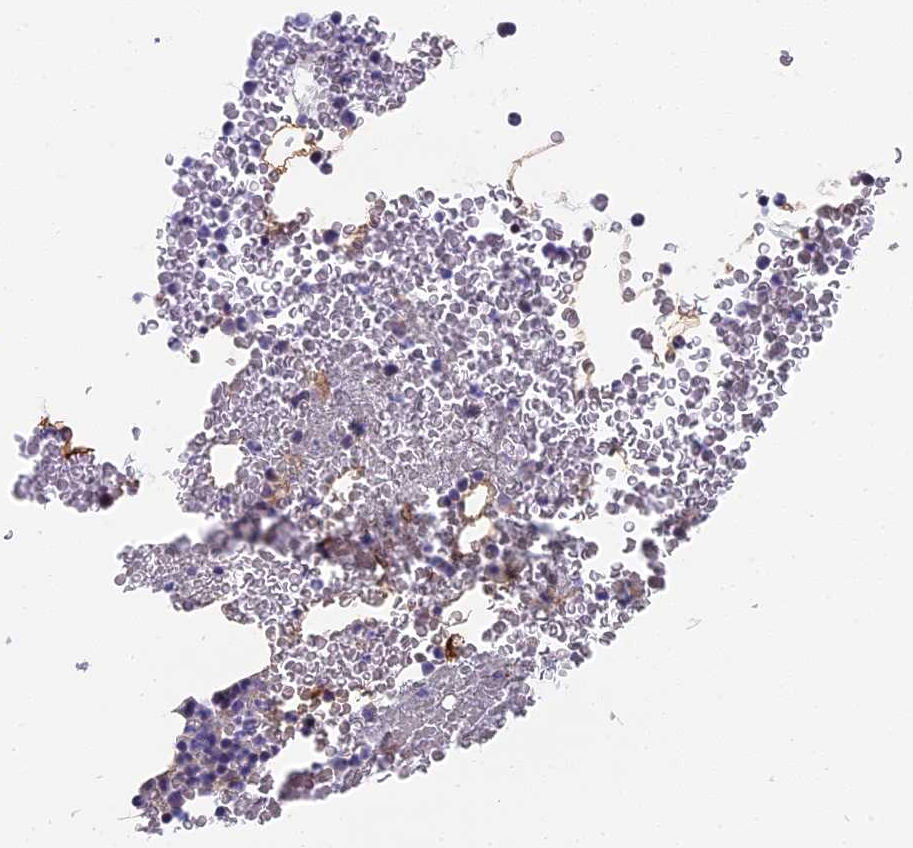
{"staining": {"intensity": "weak", "quantity": "<25%", "location": "nuclear"}, "tissue": "bone marrow", "cell_type": "Hematopoietic cells", "image_type": "normal", "snomed": [{"axis": "morphology", "description": "Normal tissue, NOS"}, {"axis": "morphology", "description": "Inflammation, NOS"}, {"axis": "topography", "description": "Bone marrow"}], "caption": "The immunohistochemistry (IHC) histopathology image has no significant positivity in hematopoietic cells of bone marrow.", "gene": "DTWD1", "patient": {"sex": "female", "age": 78}}